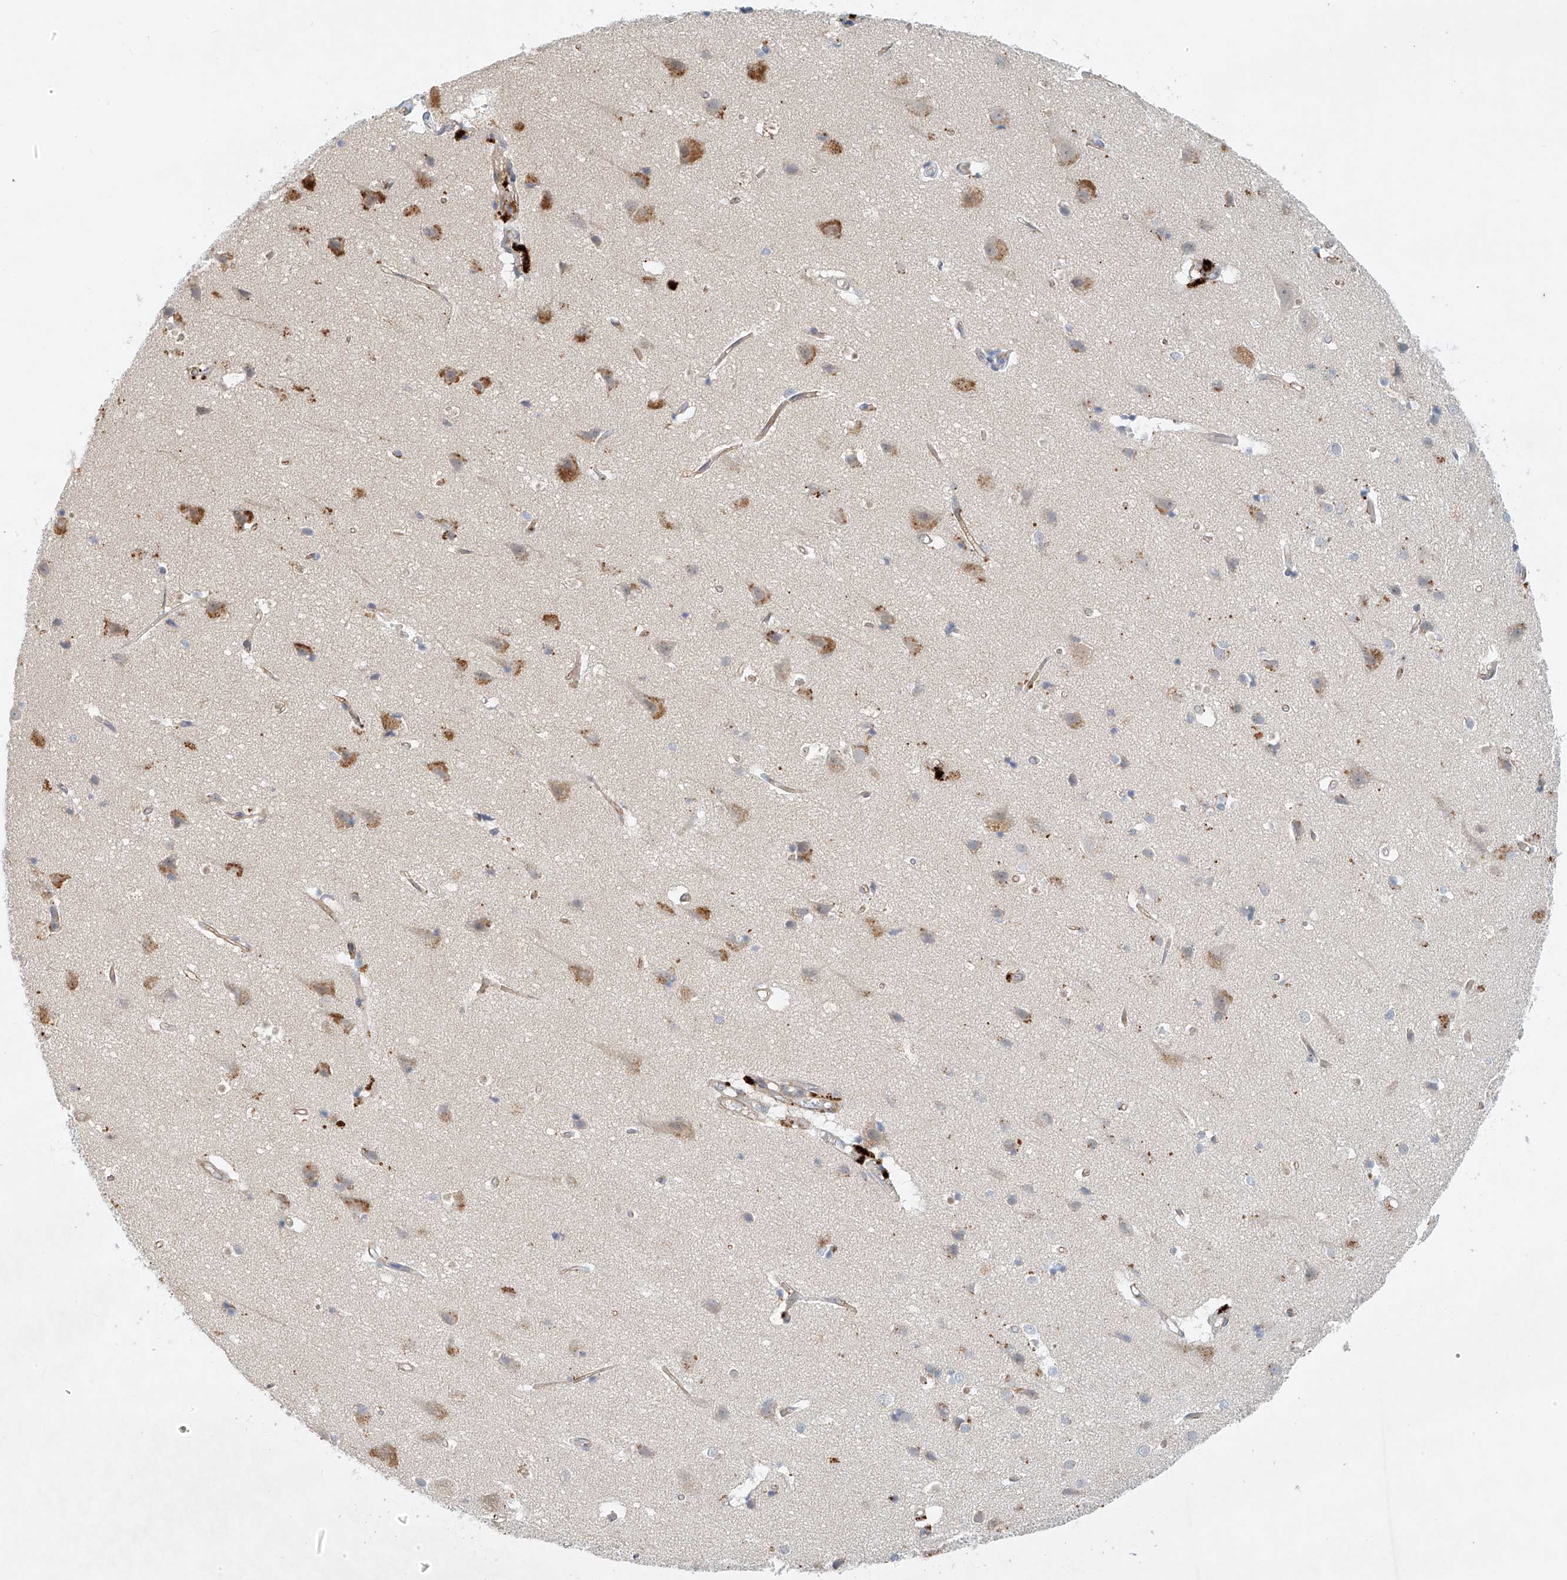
{"staining": {"intensity": "weak", "quantity": "25%-75%", "location": "cytoplasmic/membranous"}, "tissue": "cerebral cortex", "cell_type": "Endothelial cells", "image_type": "normal", "snomed": [{"axis": "morphology", "description": "Normal tissue, NOS"}, {"axis": "topography", "description": "Cerebral cortex"}], "caption": "Immunohistochemistry (IHC) micrograph of normal cerebral cortex: cerebral cortex stained using immunohistochemistry (IHC) exhibits low levels of weak protein expression localized specifically in the cytoplasmic/membranous of endothelial cells, appearing as a cytoplasmic/membranous brown color.", "gene": "ENSG00000266202", "patient": {"sex": "male", "age": 54}}